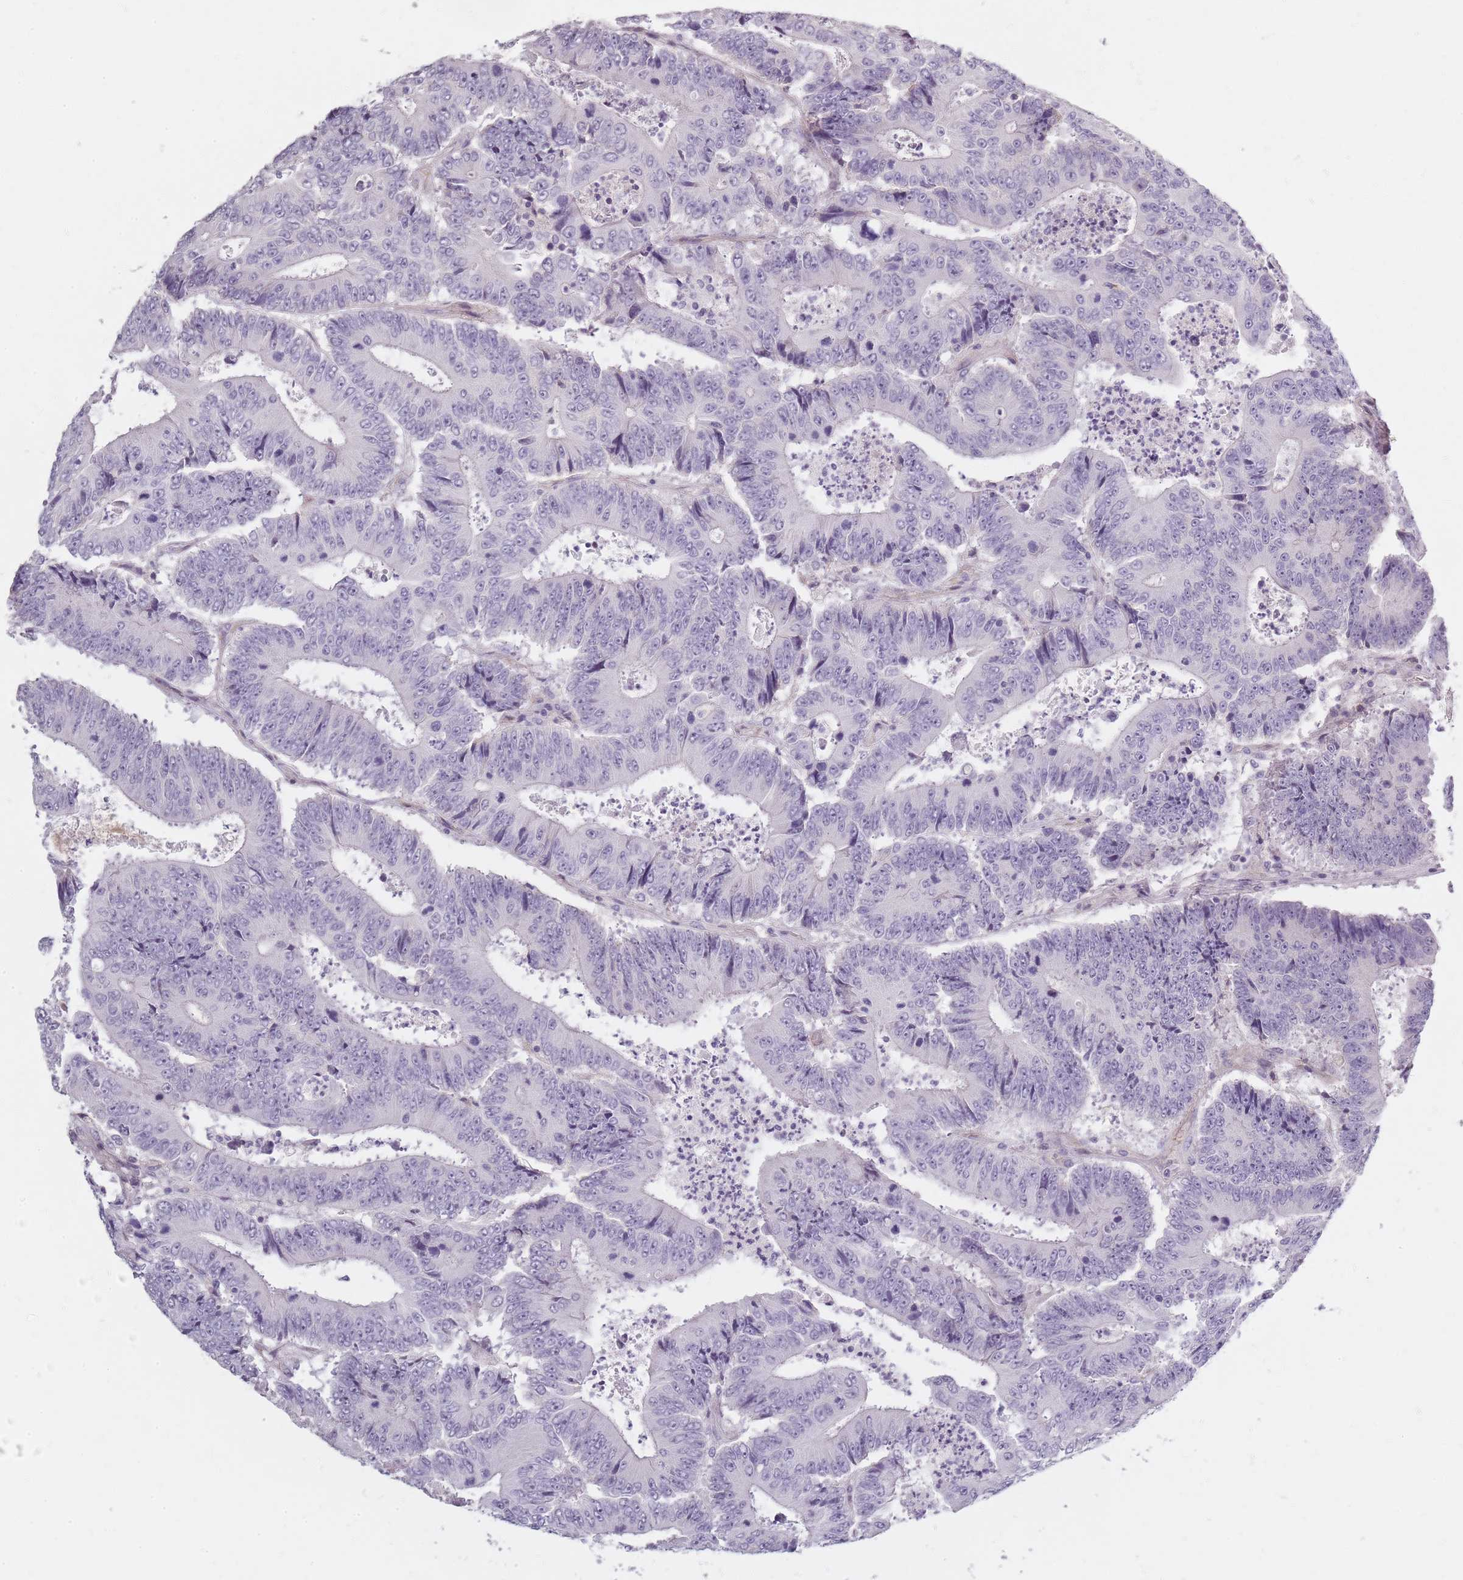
{"staining": {"intensity": "negative", "quantity": "none", "location": "none"}, "tissue": "colorectal cancer", "cell_type": "Tumor cells", "image_type": "cancer", "snomed": [{"axis": "morphology", "description": "Adenocarcinoma, NOS"}, {"axis": "topography", "description": "Colon"}], "caption": "Tumor cells are negative for brown protein staining in adenocarcinoma (colorectal).", "gene": "SYNGR3", "patient": {"sex": "male", "age": 83}}